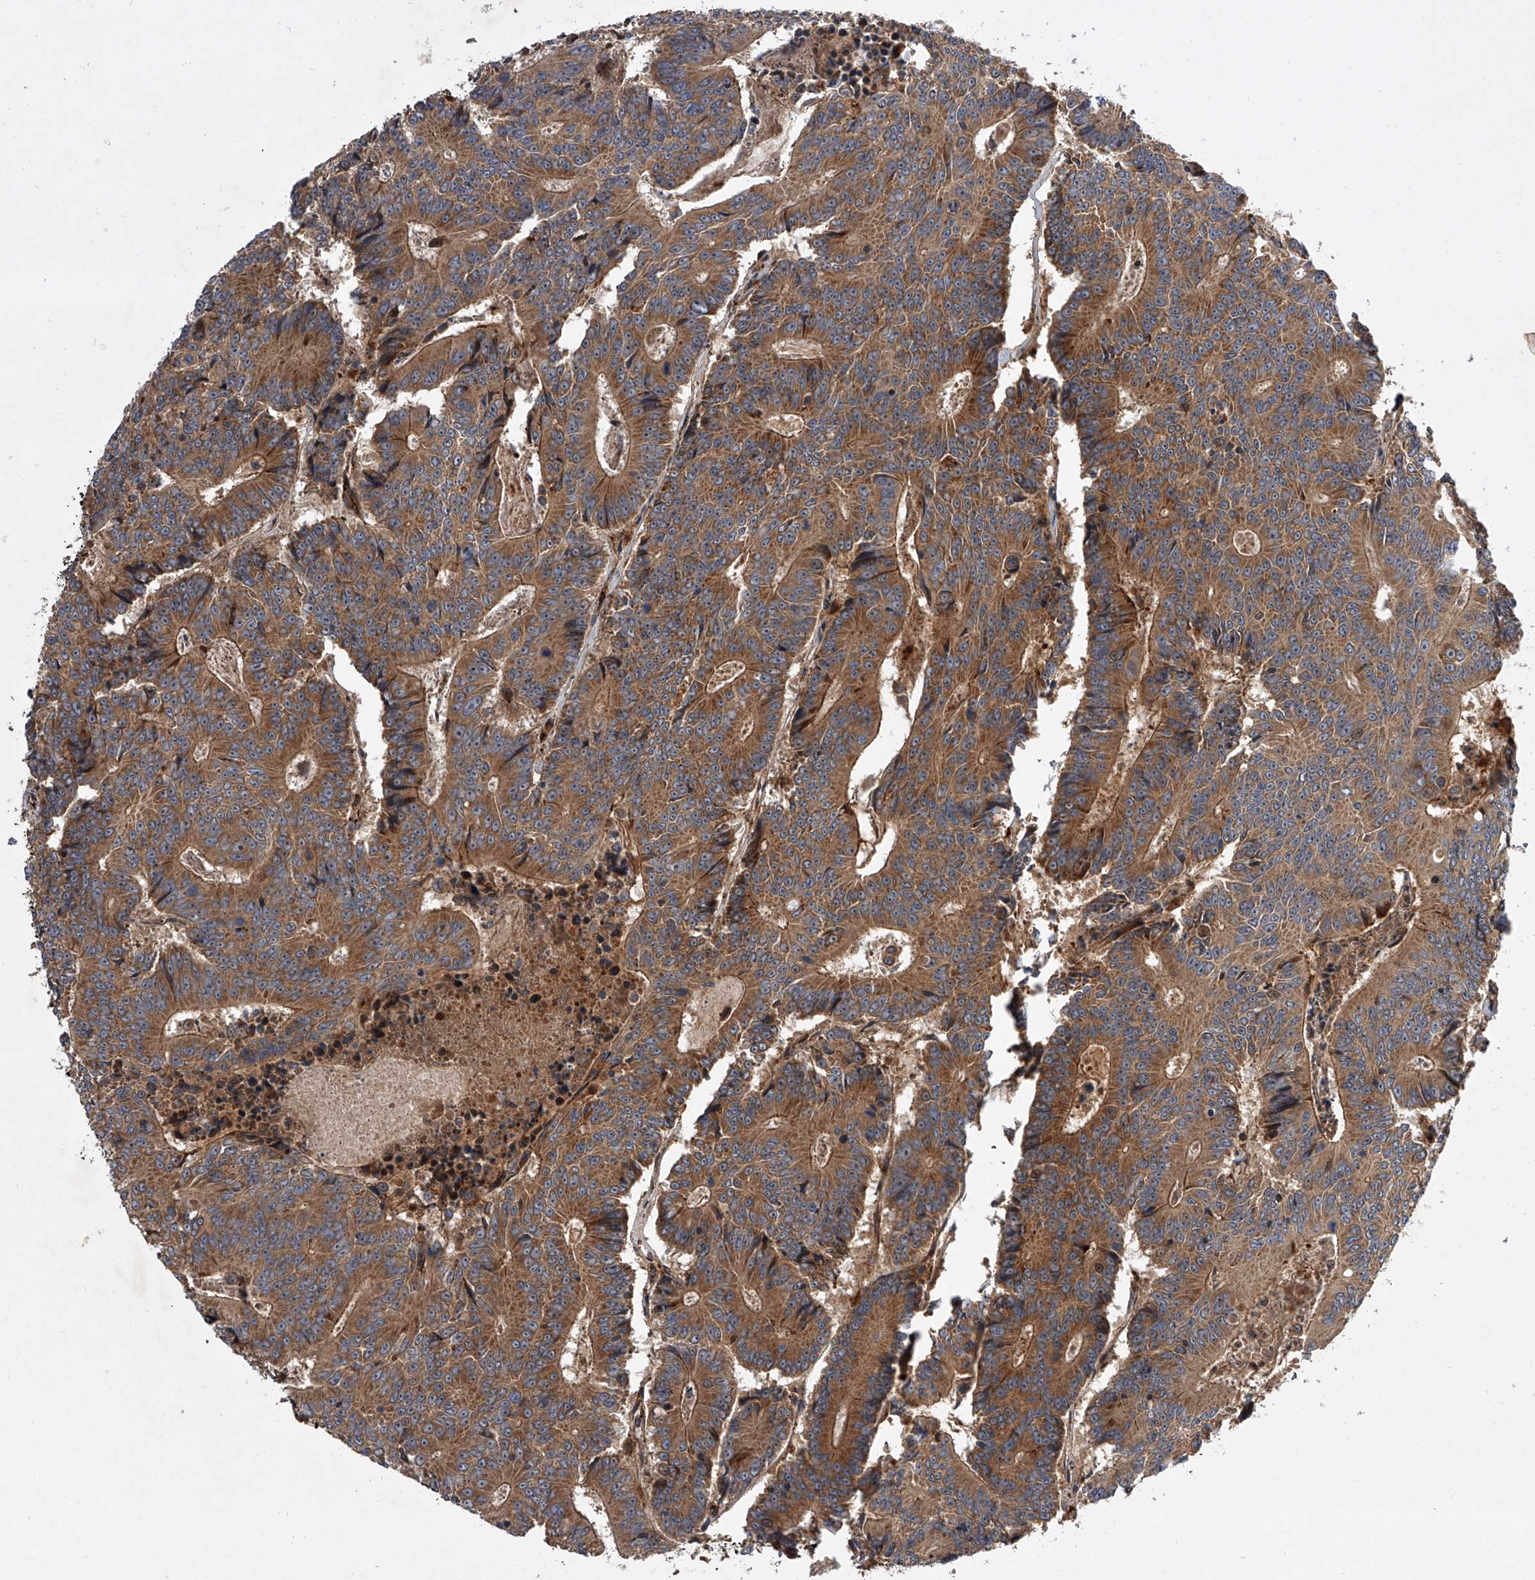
{"staining": {"intensity": "strong", "quantity": ">75%", "location": "cytoplasmic/membranous"}, "tissue": "colorectal cancer", "cell_type": "Tumor cells", "image_type": "cancer", "snomed": [{"axis": "morphology", "description": "Adenocarcinoma, NOS"}, {"axis": "topography", "description": "Colon"}], "caption": "Immunohistochemistry of colorectal cancer reveals high levels of strong cytoplasmic/membranous positivity in about >75% of tumor cells.", "gene": "USP47", "patient": {"sex": "male", "age": 83}}